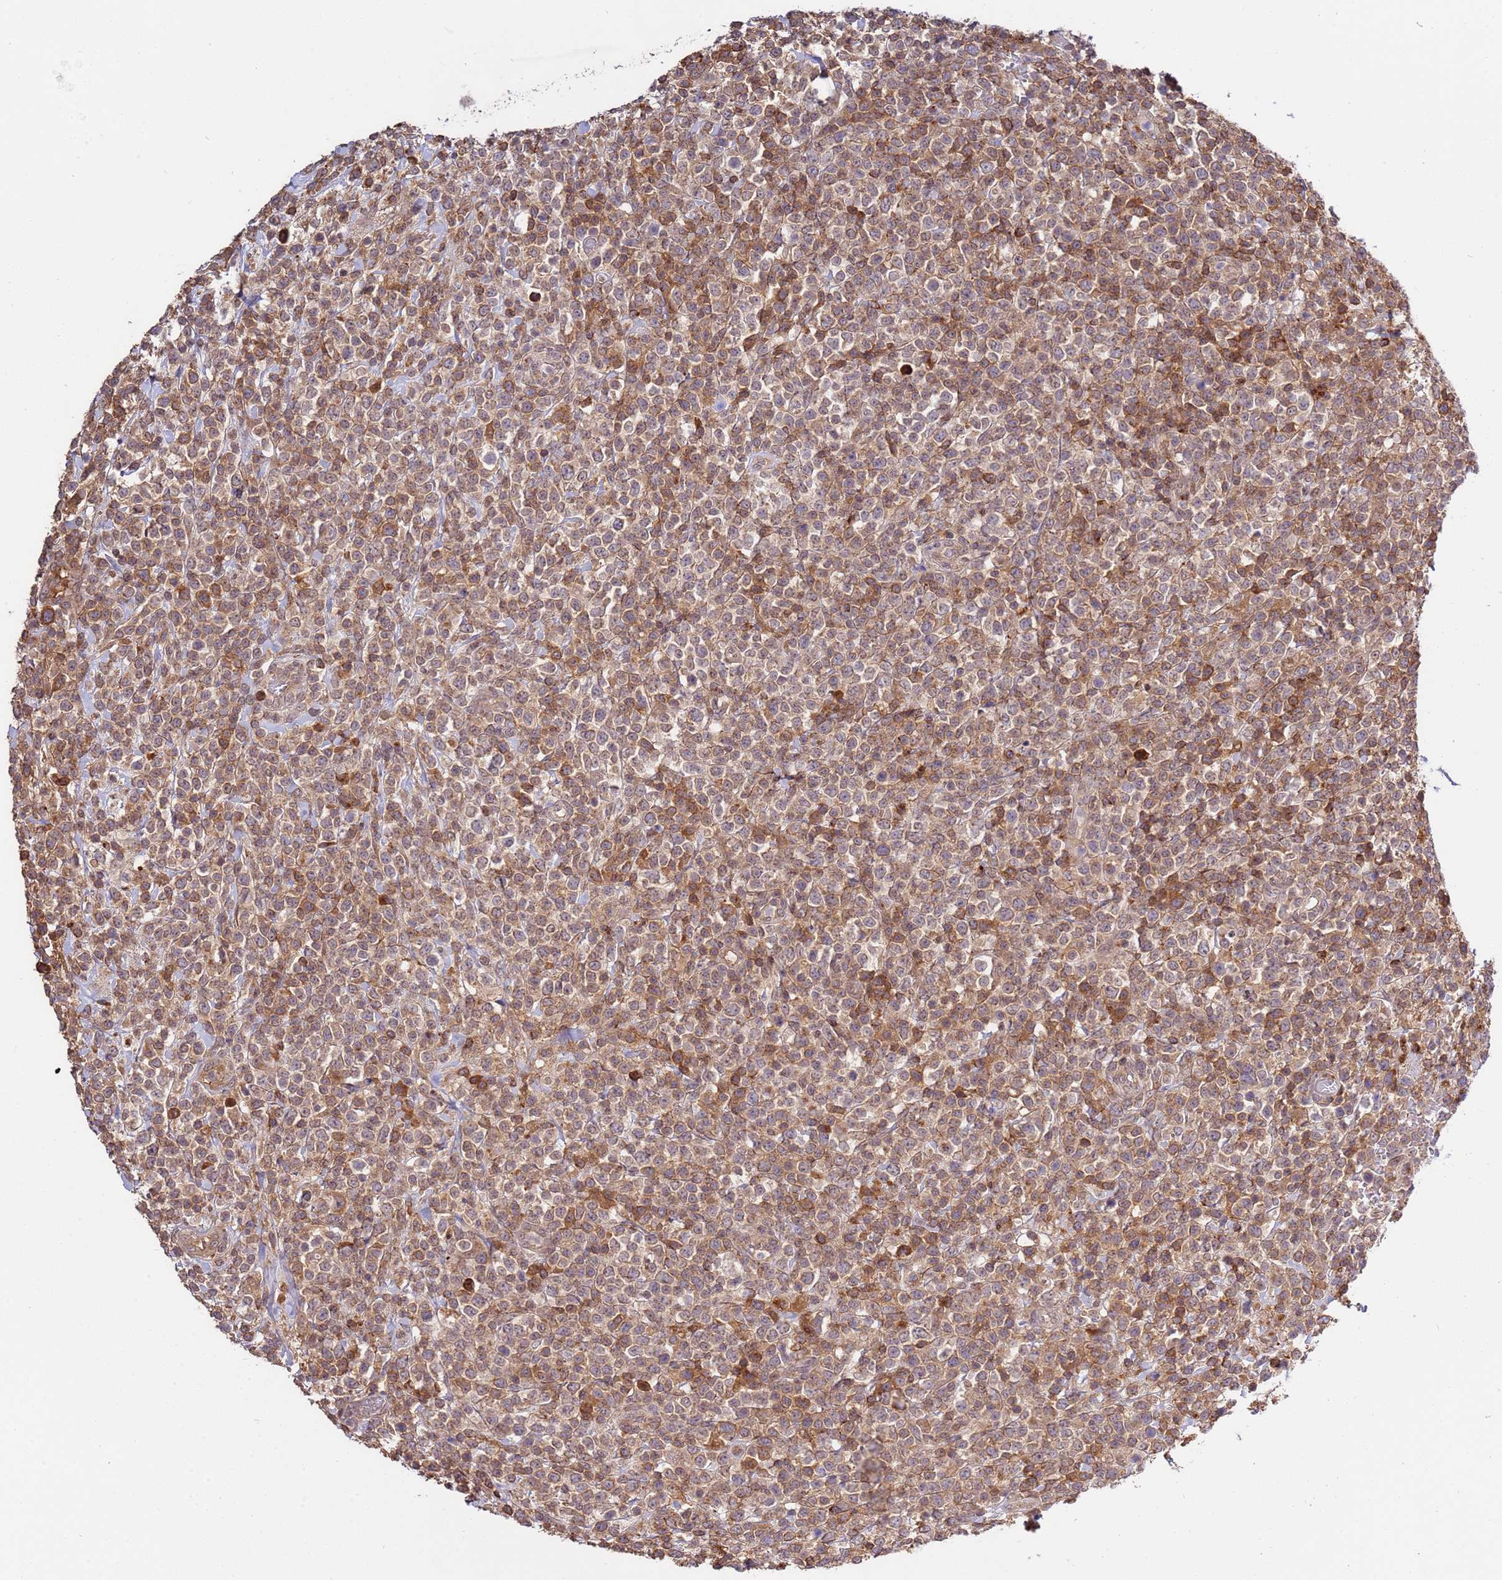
{"staining": {"intensity": "moderate", "quantity": ">75%", "location": "cytoplasmic/membranous"}, "tissue": "lymphoma", "cell_type": "Tumor cells", "image_type": "cancer", "snomed": [{"axis": "morphology", "description": "Malignant lymphoma, non-Hodgkin's type, High grade"}, {"axis": "topography", "description": "Colon"}], "caption": "Brown immunohistochemical staining in human malignant lymphoma, non-Hodgkin's type (high-grade) demonstrates moderate cytoplasmic/membranous staining in approximately >75% of tumor cells. (DAB = brown stain, brightfield microscopy at high magnification).", "gene": "ZNF624", "patient": {"sex": "female", "age": 53}}